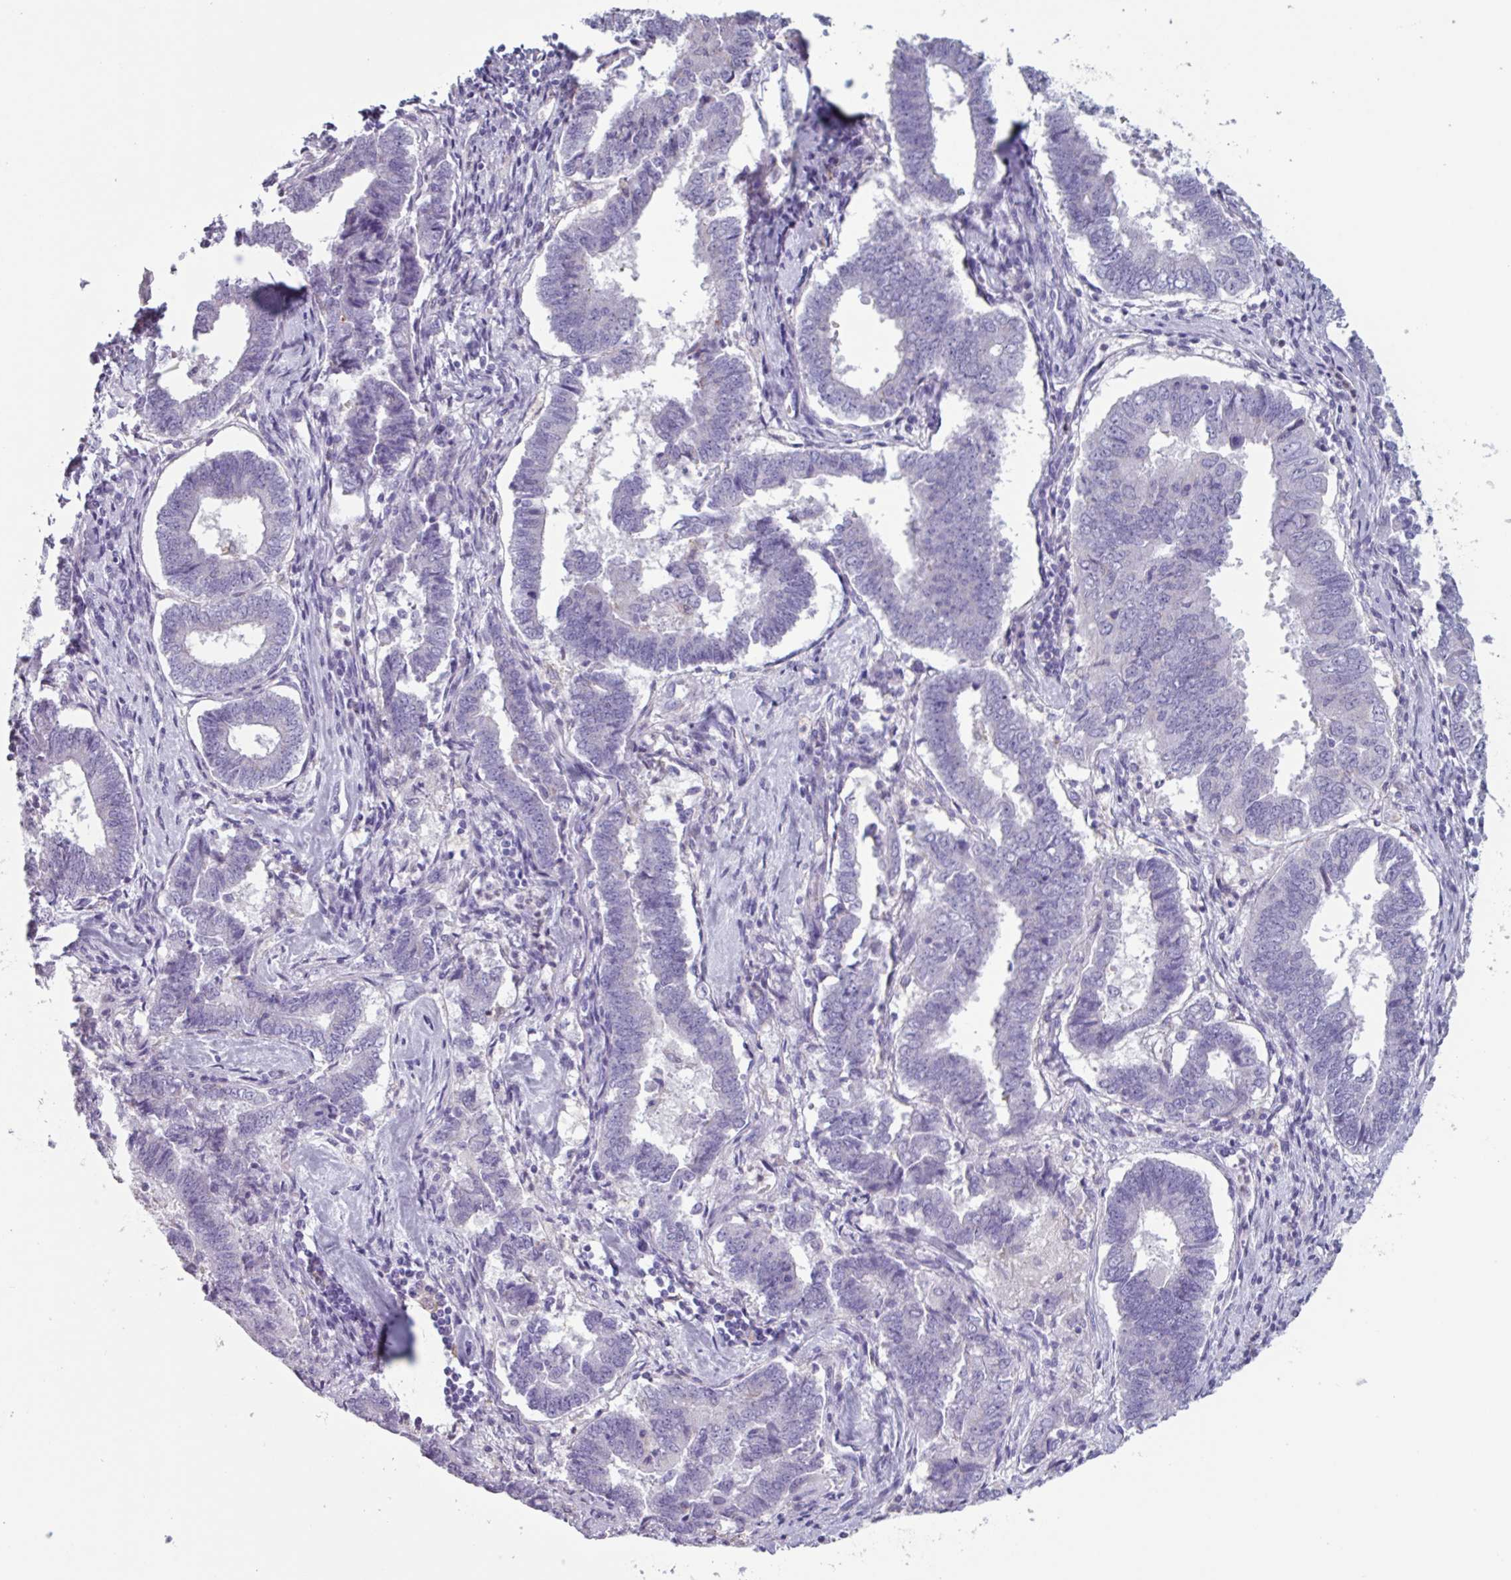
{"staining": {"intensity": "negative", "quantity": "none", "location": "none"}, "tissue": "endometrial cancer", "cell_type": "Tumor cells", "image_type": "cancer", "snomed": [{"axis": "morphology", "description": "Adenocarcinoma, NOS"}, {"axis": "topography", "description": "Endometrium"}], "caption": "High power microscopy histopathology image of an IHC histopathology image of endometrial cancer, revealing no significant positivity in tumor cells. The staining is performed using DAB (3,3'-diaminobenzidine) brown chromogen with nuclei counter-stained in using hematoxylin.", "gene": "ADGRE1", "patient": {"sex": "female", "age": 72}}